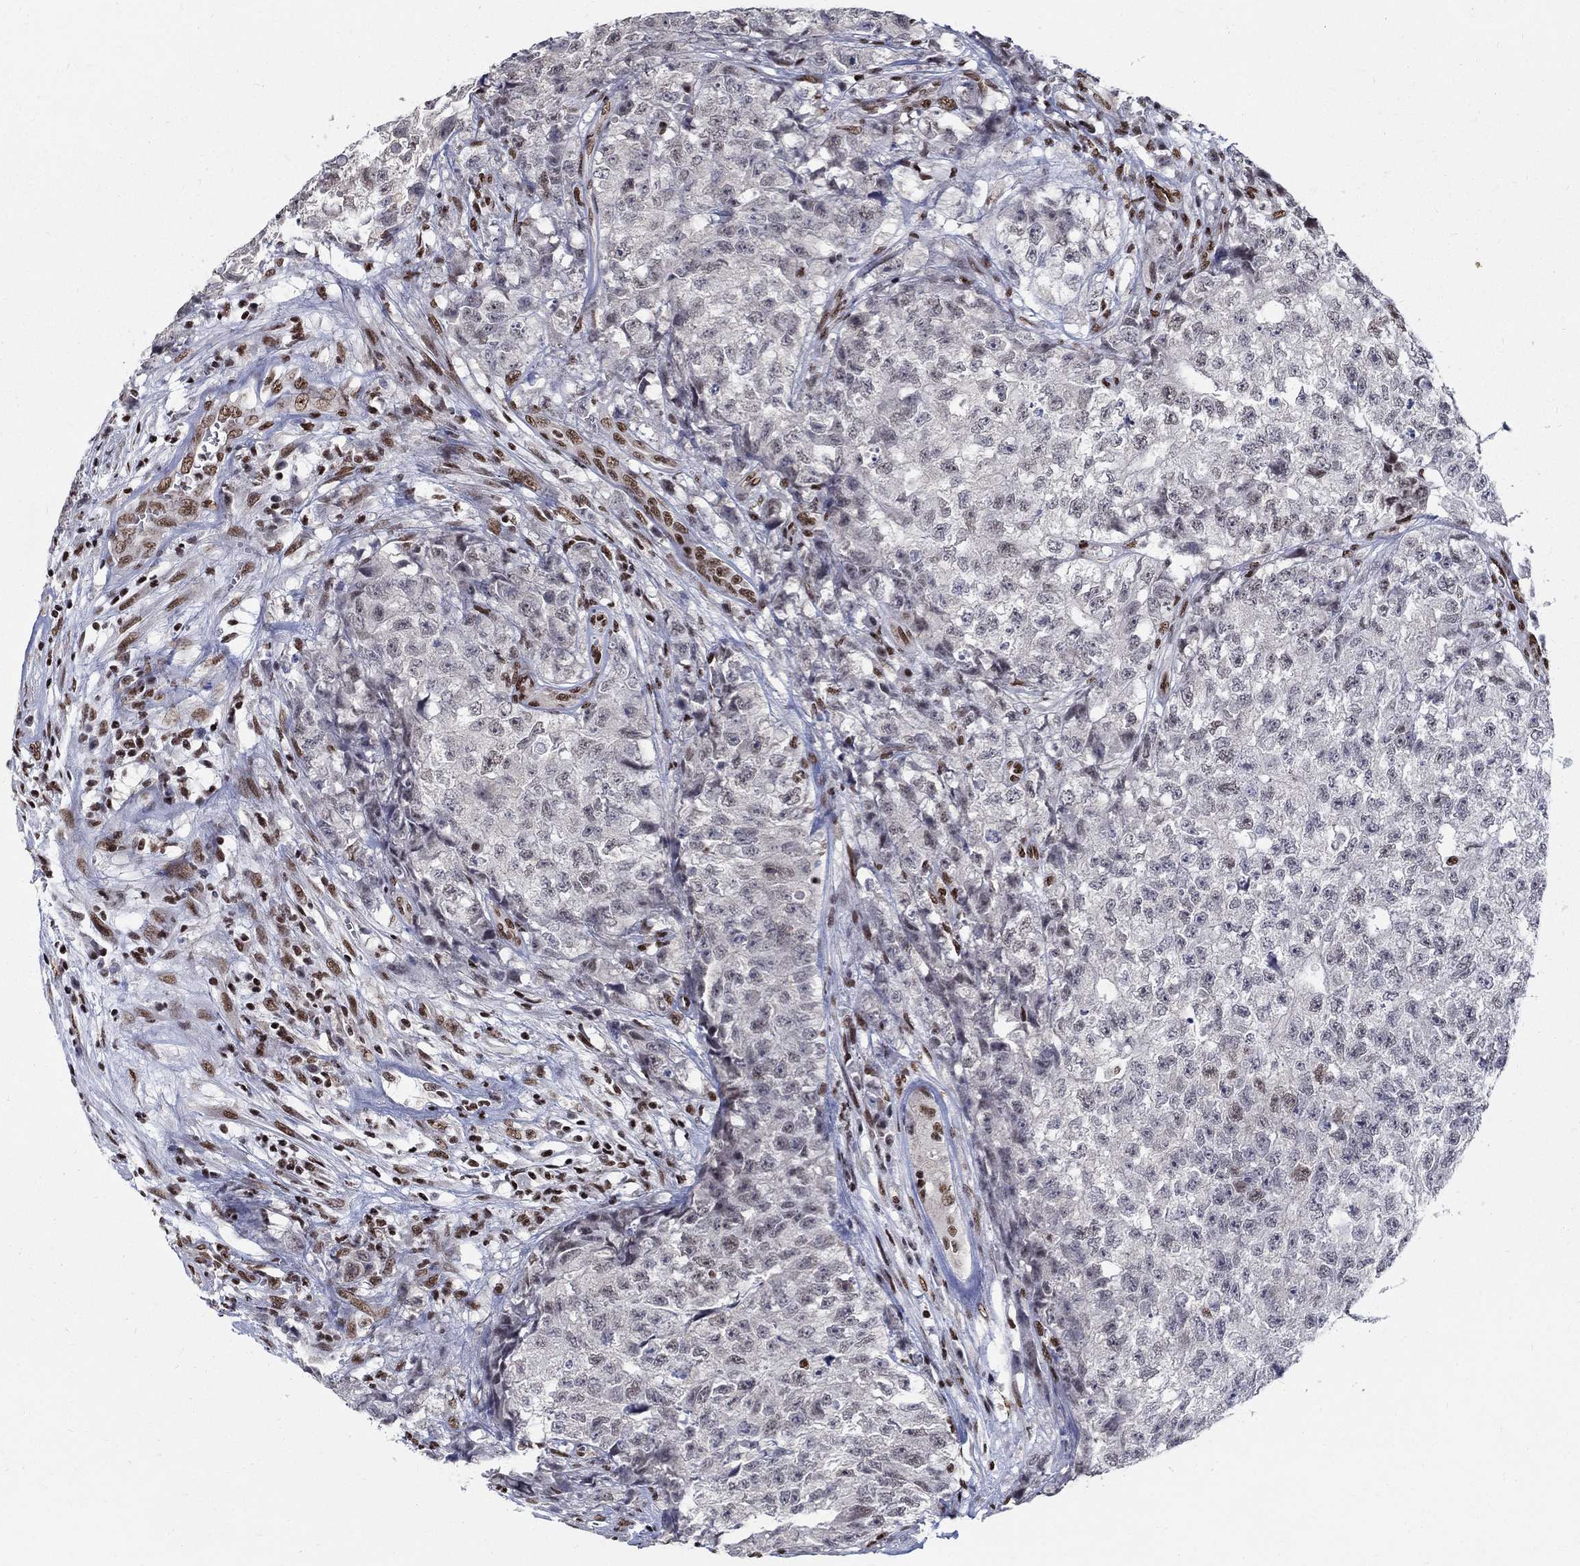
{"staining": {"intensity": "negative", "quantity": "none", "location": "none"}, "tissue": "testis cancer", "cell_type": "Tumor cells", "image_type": "cancer", "snomed": [{"axis": "morphology", "description": "Seminoma, NOS"}, {"axis": "morphology", "description": "Carcinoma, Embryonal, NOS"}, {"axis": "topography", "description": "Testis"}], "caption": "Immunohistochemistry (IHC) histopathology image of neoplastic tissue: human seminoma (testis) stained with DAB shows no significant protein staining in tumor cells.", "gene": "FBXO16", "patient": {"sex": "male", "age": 22}}